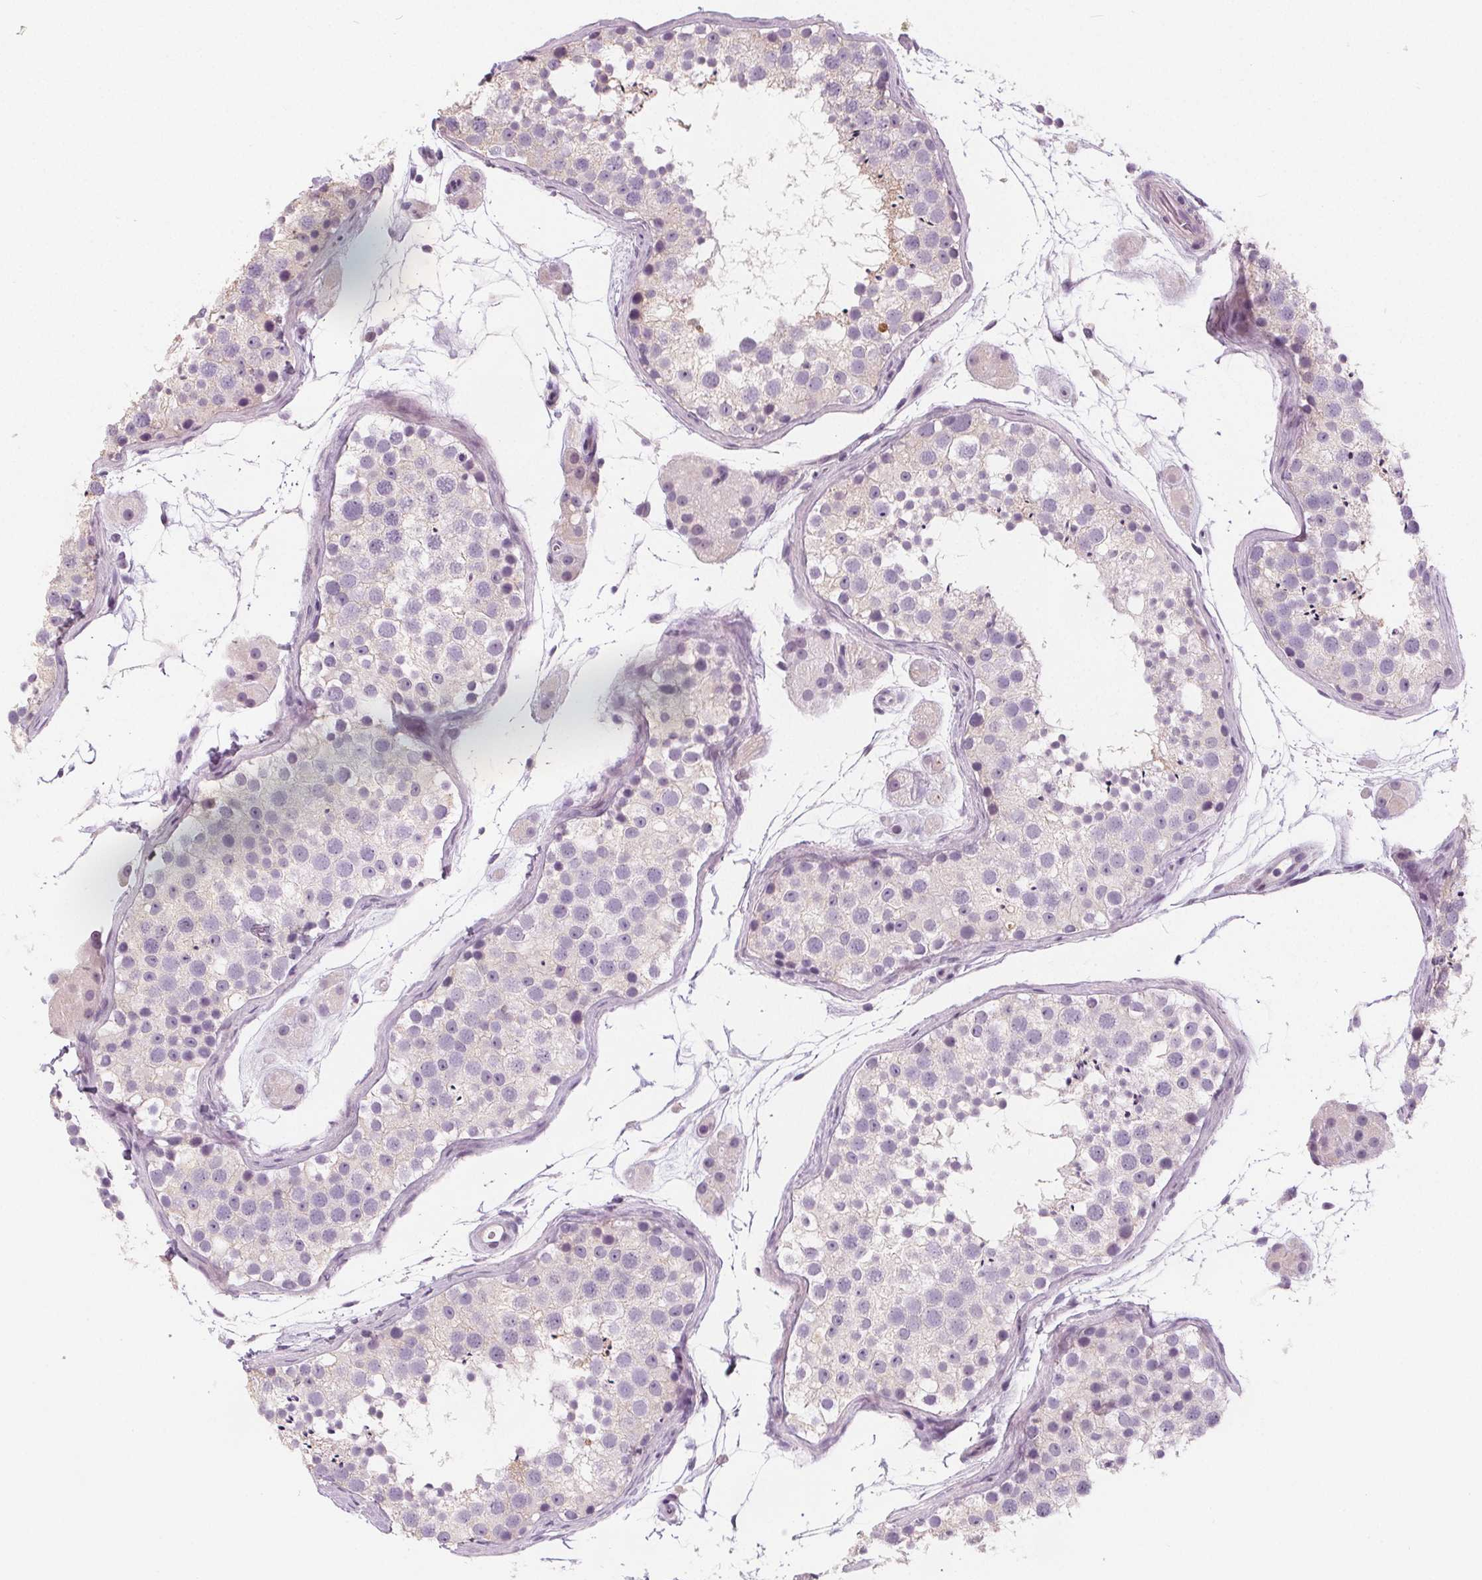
{"staining": {"intensity": "negative", "quantity": "none", "location": "none"}, "tissue": "testis", "cell_type": "Cells in seminiferous ducts", "image_type": "normal", "snomed": [{"axis": "morphology", "description": "Normal tissue, NOS"}, {"axis": "topography", "description": "Testis"}], "caption": "The micrograph shows no staining of cells in seminiferous ducts in unremarkable testis. (Brightfield microscopy of DAB immunohistochemistry at high magnification).", "gene": "SLC5A12", "patient": {"sex": "male", "age": 41}}